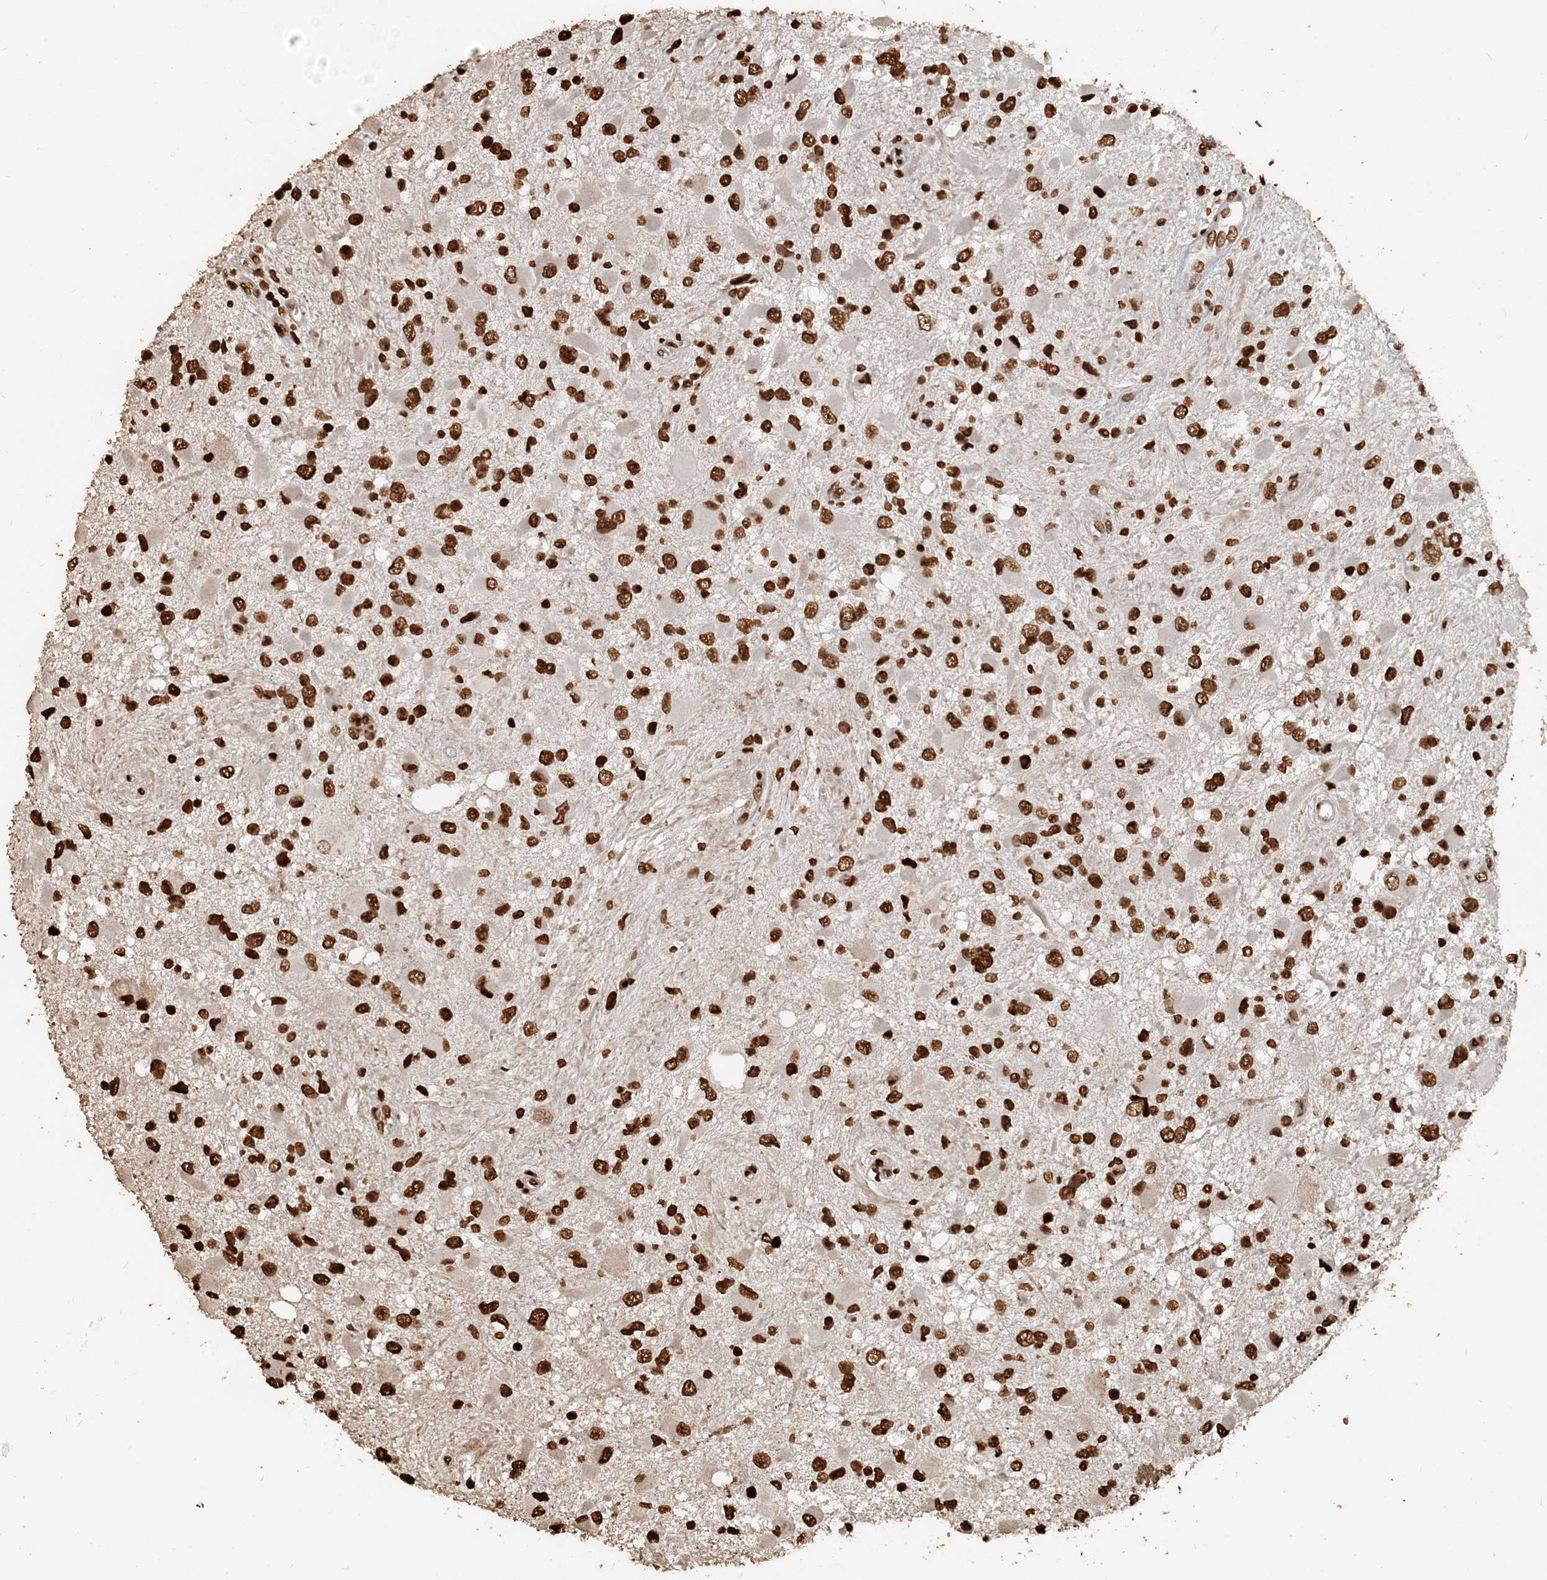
{"staining": {"intensity": "strong", "quantity": ">75%", "location": "nuclear"}, "tissue": "glioma", "cell_type": "Tumor cells", "image_type": "cancer", "snomed": [{"axis": "morphology", "description": "Glioma, malignant, High grade"}, {"axis": "topography", "description": "Brain"}], "caption": "High-power microscopy captured an immunohistochemistry photomicrograph of malignant glioma (high-grade), revealing strong nuclear positivity in approximately >75% of tumor cells.", "gene": "H3-3B", "patient": {"sex": "male", "age": 53}}